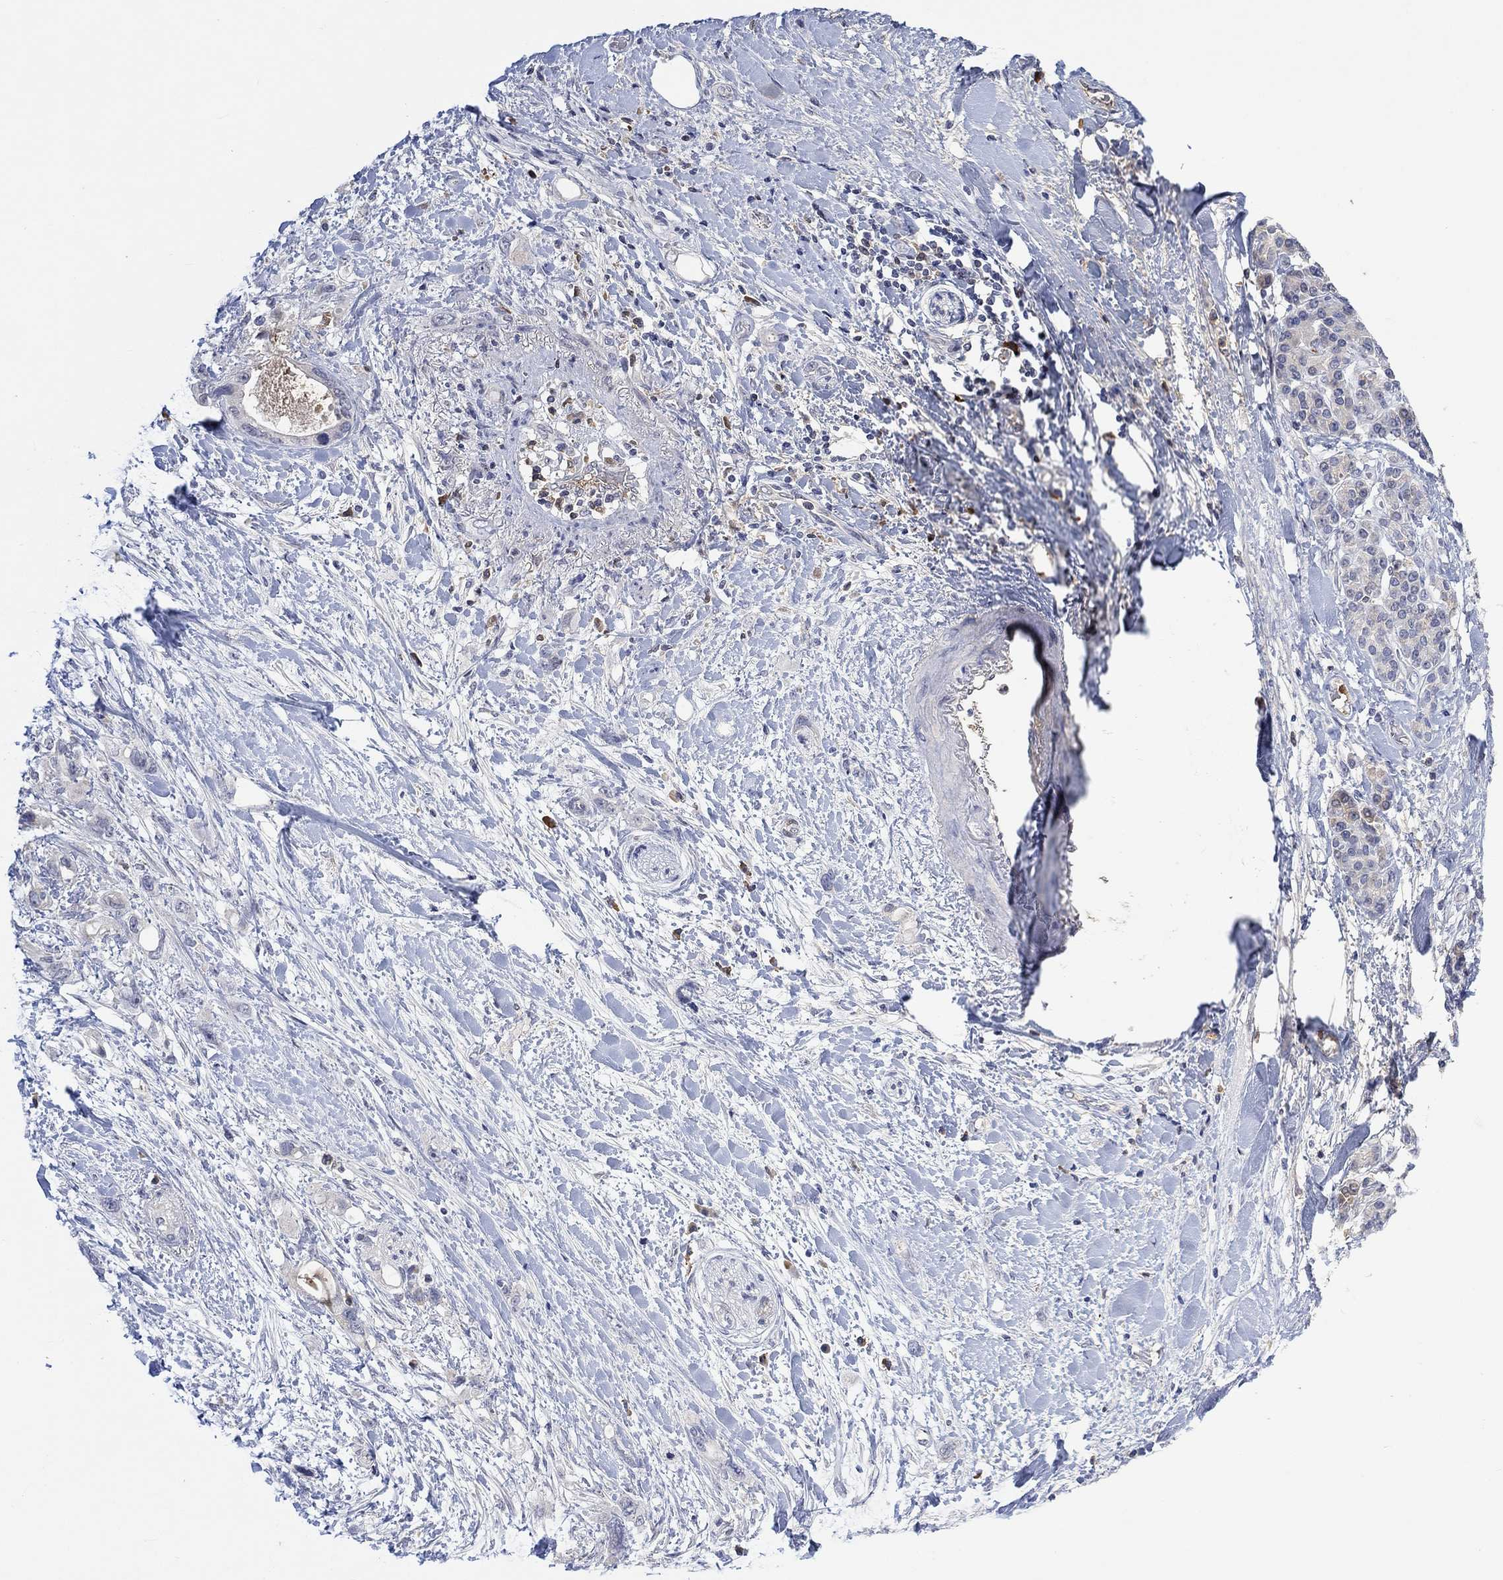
{"staining": {"intensity": "negative", "quantity": "none", "location": "none"}, "tissue": "pancreatic cancer", "cell_type": "Tumor cells", "image_type": "cancer", "snomed": [{"axis": "morphology", "description": "Adenocarcinoma, NOS"}, {"axis": "topography", "description": "Pancreas"}], "caption": "Human pancreatic cancer stained for a protein using immunohistochemistry (IHC) reveals no staining in tumor cells.", "gene": "MSTN", "patient": {"sex": "female", "age": 56}}